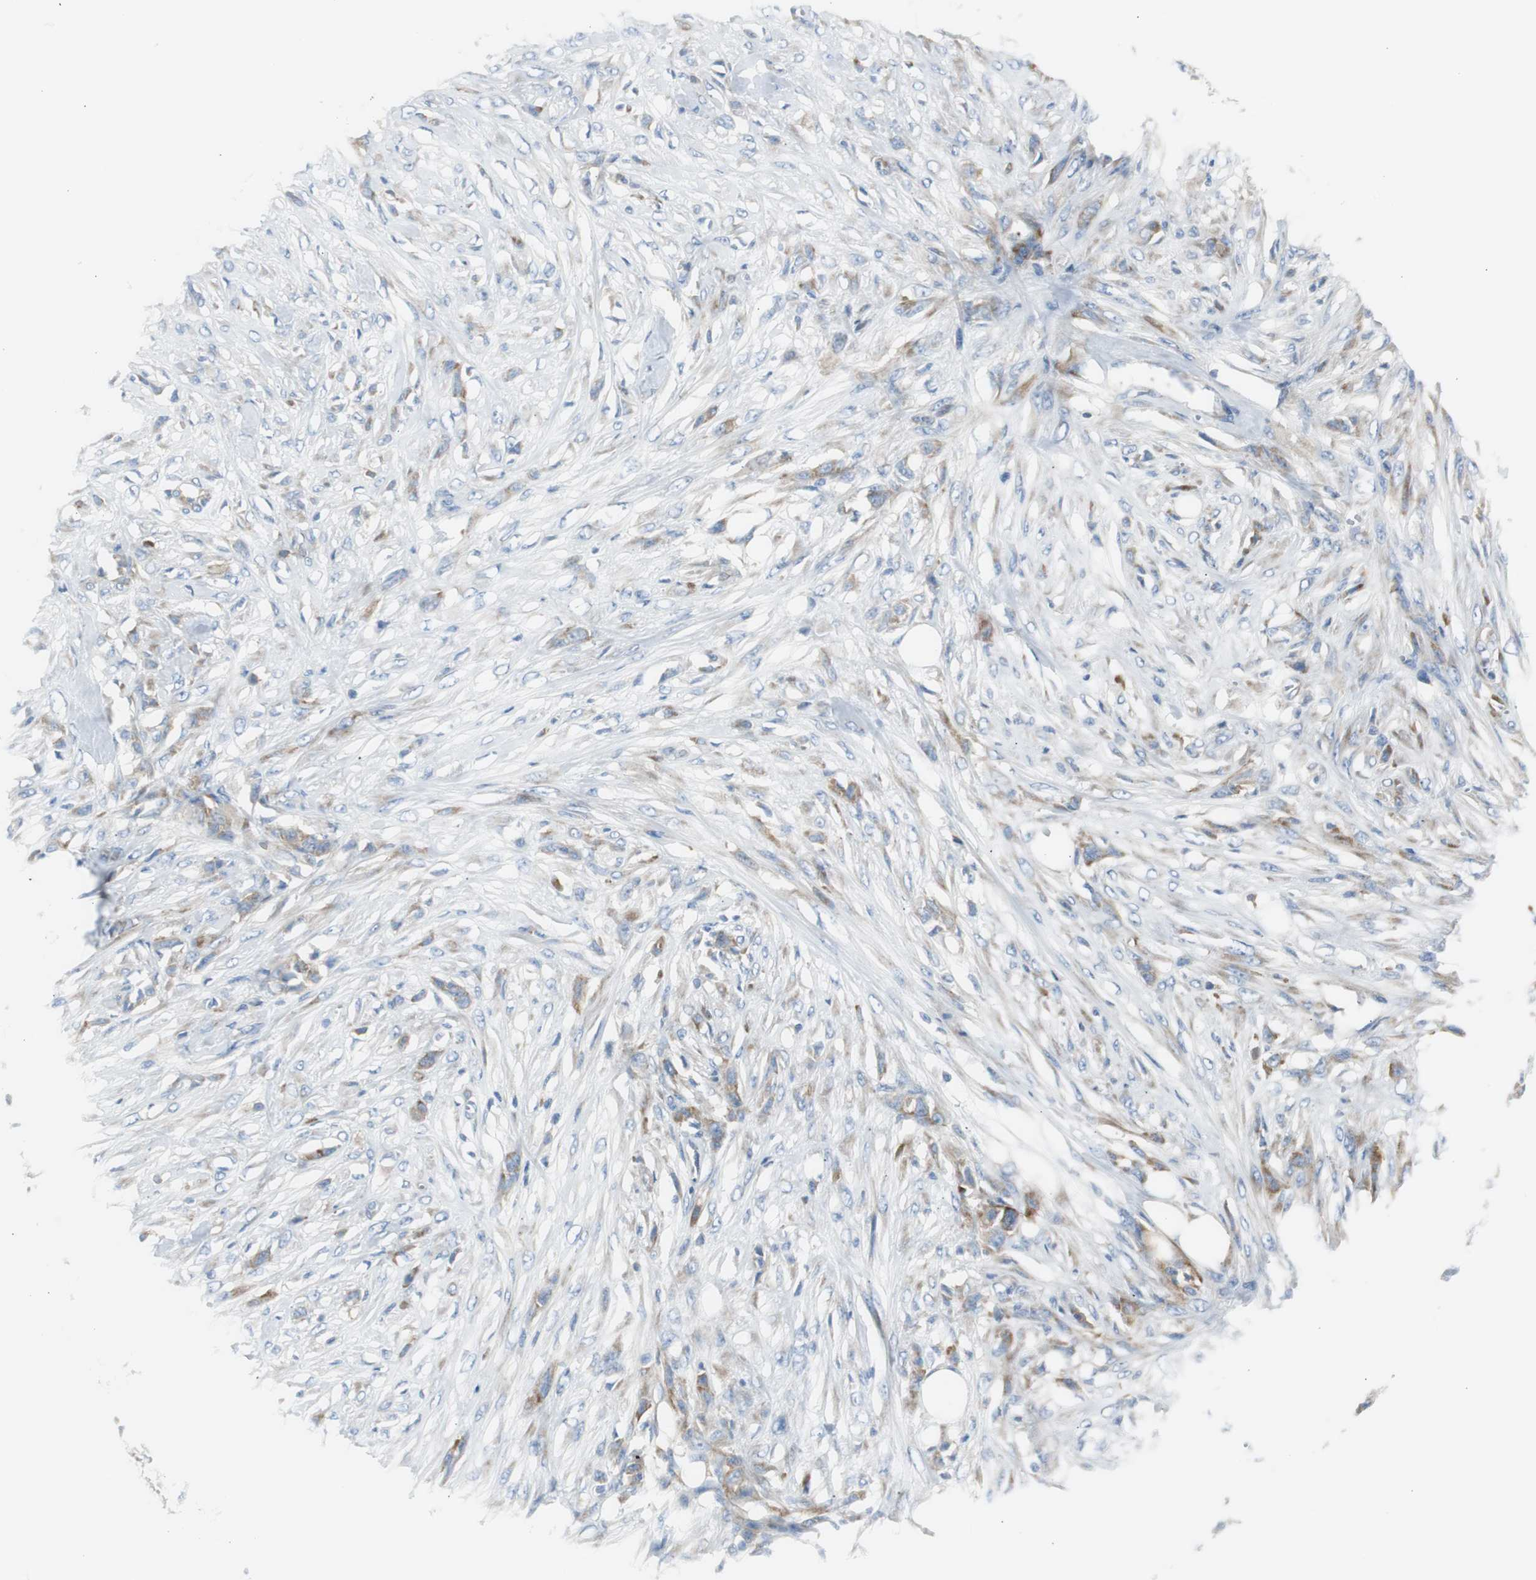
{"staining": {"intensity": "moderate", "quantity": ">75%", "location": "cytoplasmic/membranous"}, "tissue": "skin cancer", "cell_type": "Tumor cells", "image_type": "cancer", "snomed": [{"axis": "morphology", "description": "Normal tissue, NOS"}, {"axis": "morphology", "description": "Squamous cell carcinoma, NOS"}, {"axis": "topography", "description": "Skin"}], "caption": "Skin cancer (squamous cell carcinoma) stained for a protein (brown) exhibits moderate cytoplasmic/membranous positive staining in approximately >75% of tumor cells.", "gene": "RPS12", "patient": {"sex": "female", "age": 59}}